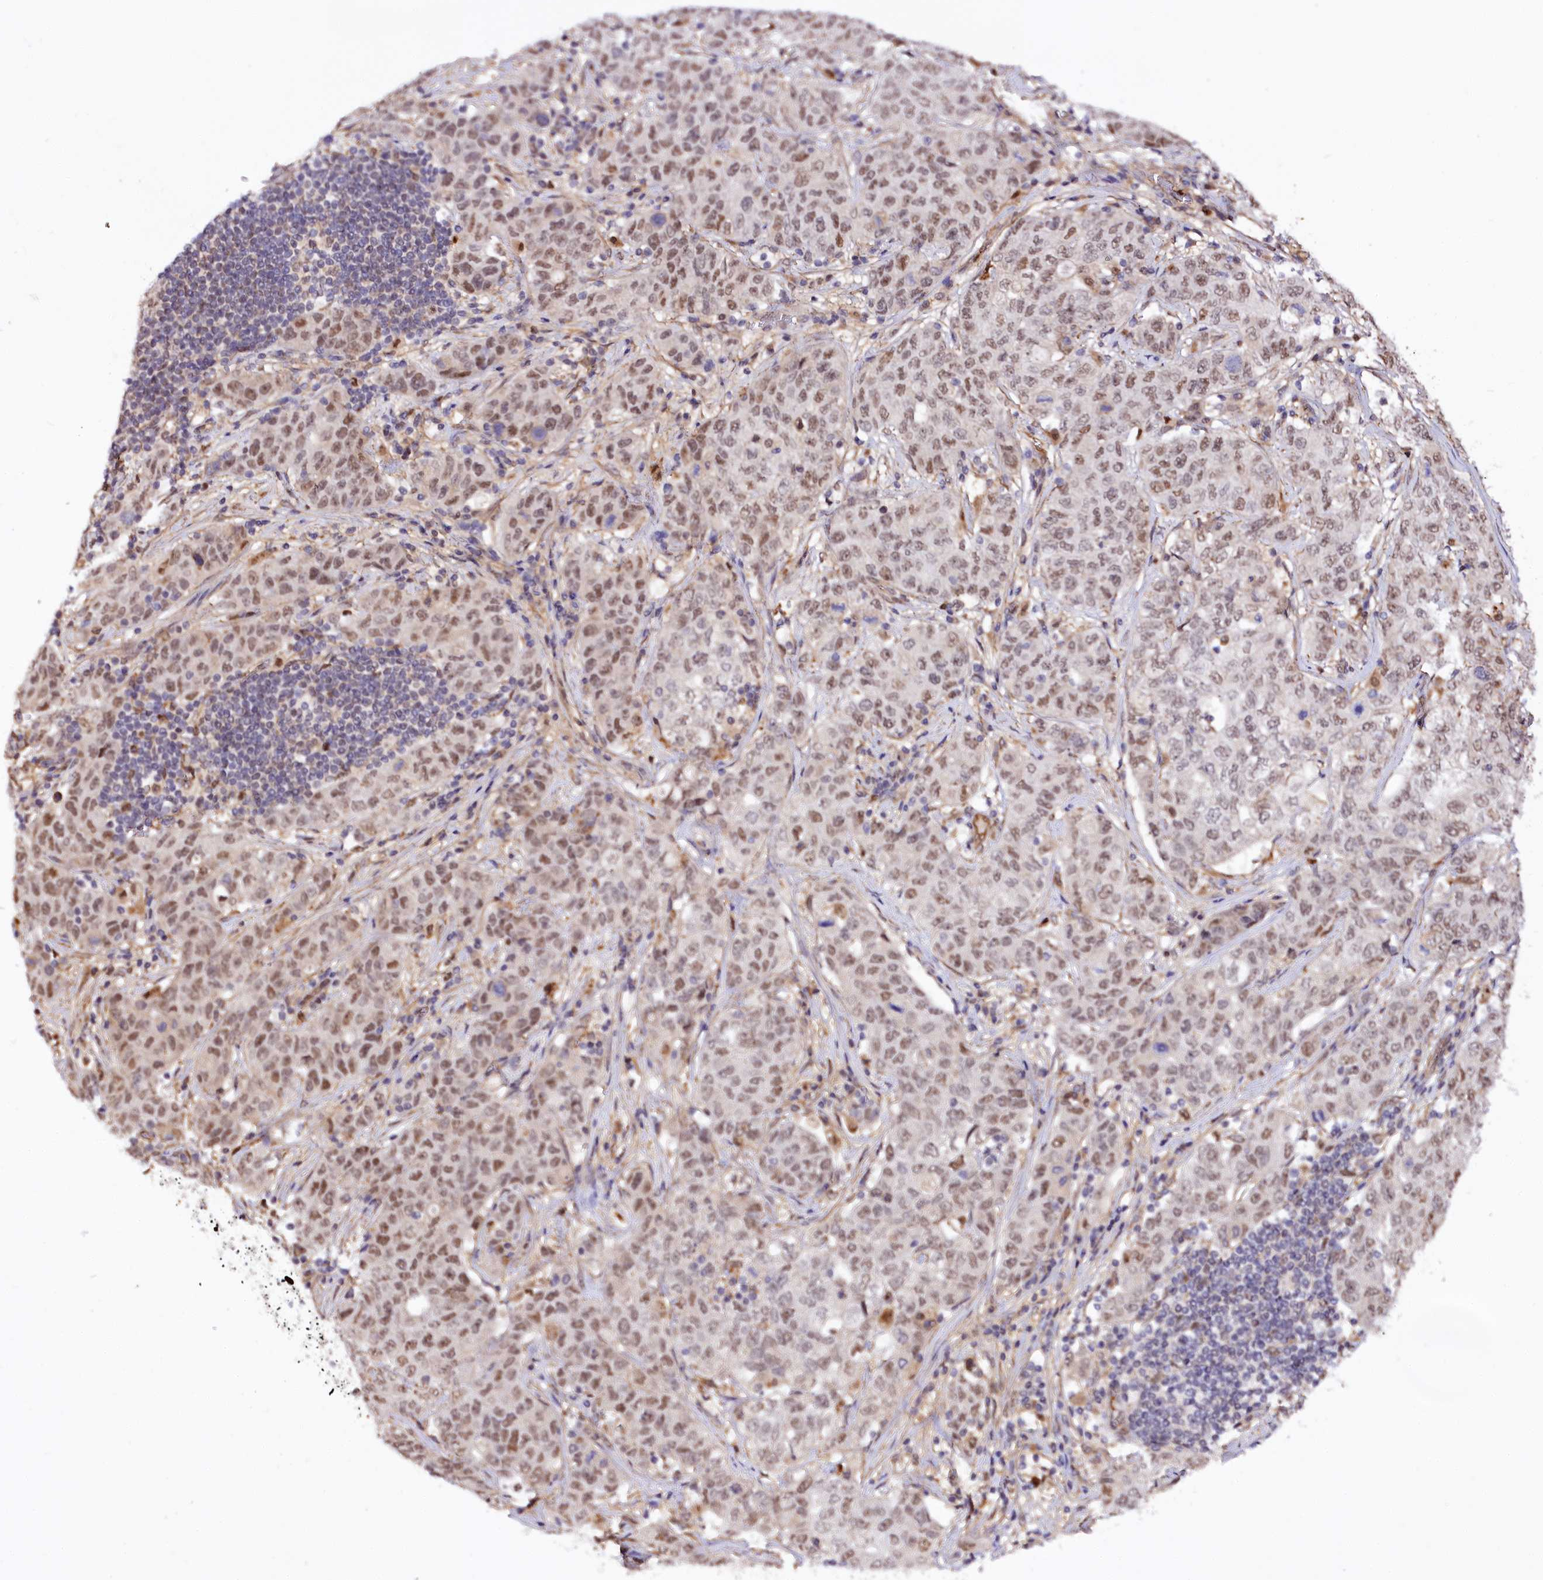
{"staining": {"intensity": "moderate", "quantity": ">75%", "location": "nuclear"}, "tissue": "stomach cancer", "cell_type": "Tumor cells", "image_type": "cancer", "snomed": [{"axis": "morphology", "description": "Normal tissue, NOS"}, {"axis": "morphology", "description": "Adenocarcinoma, NOS"}, {"axis": "topography", "description": "Lymph node"}, {"axis": "topography", "description": "Stomach"}], "caption": "Stomach cancer stained for a protein exhibits moderate nuclear positivity in tumor cells.", "gene": "GNL3L", "patient": {"sex": "male", "age": 48}}